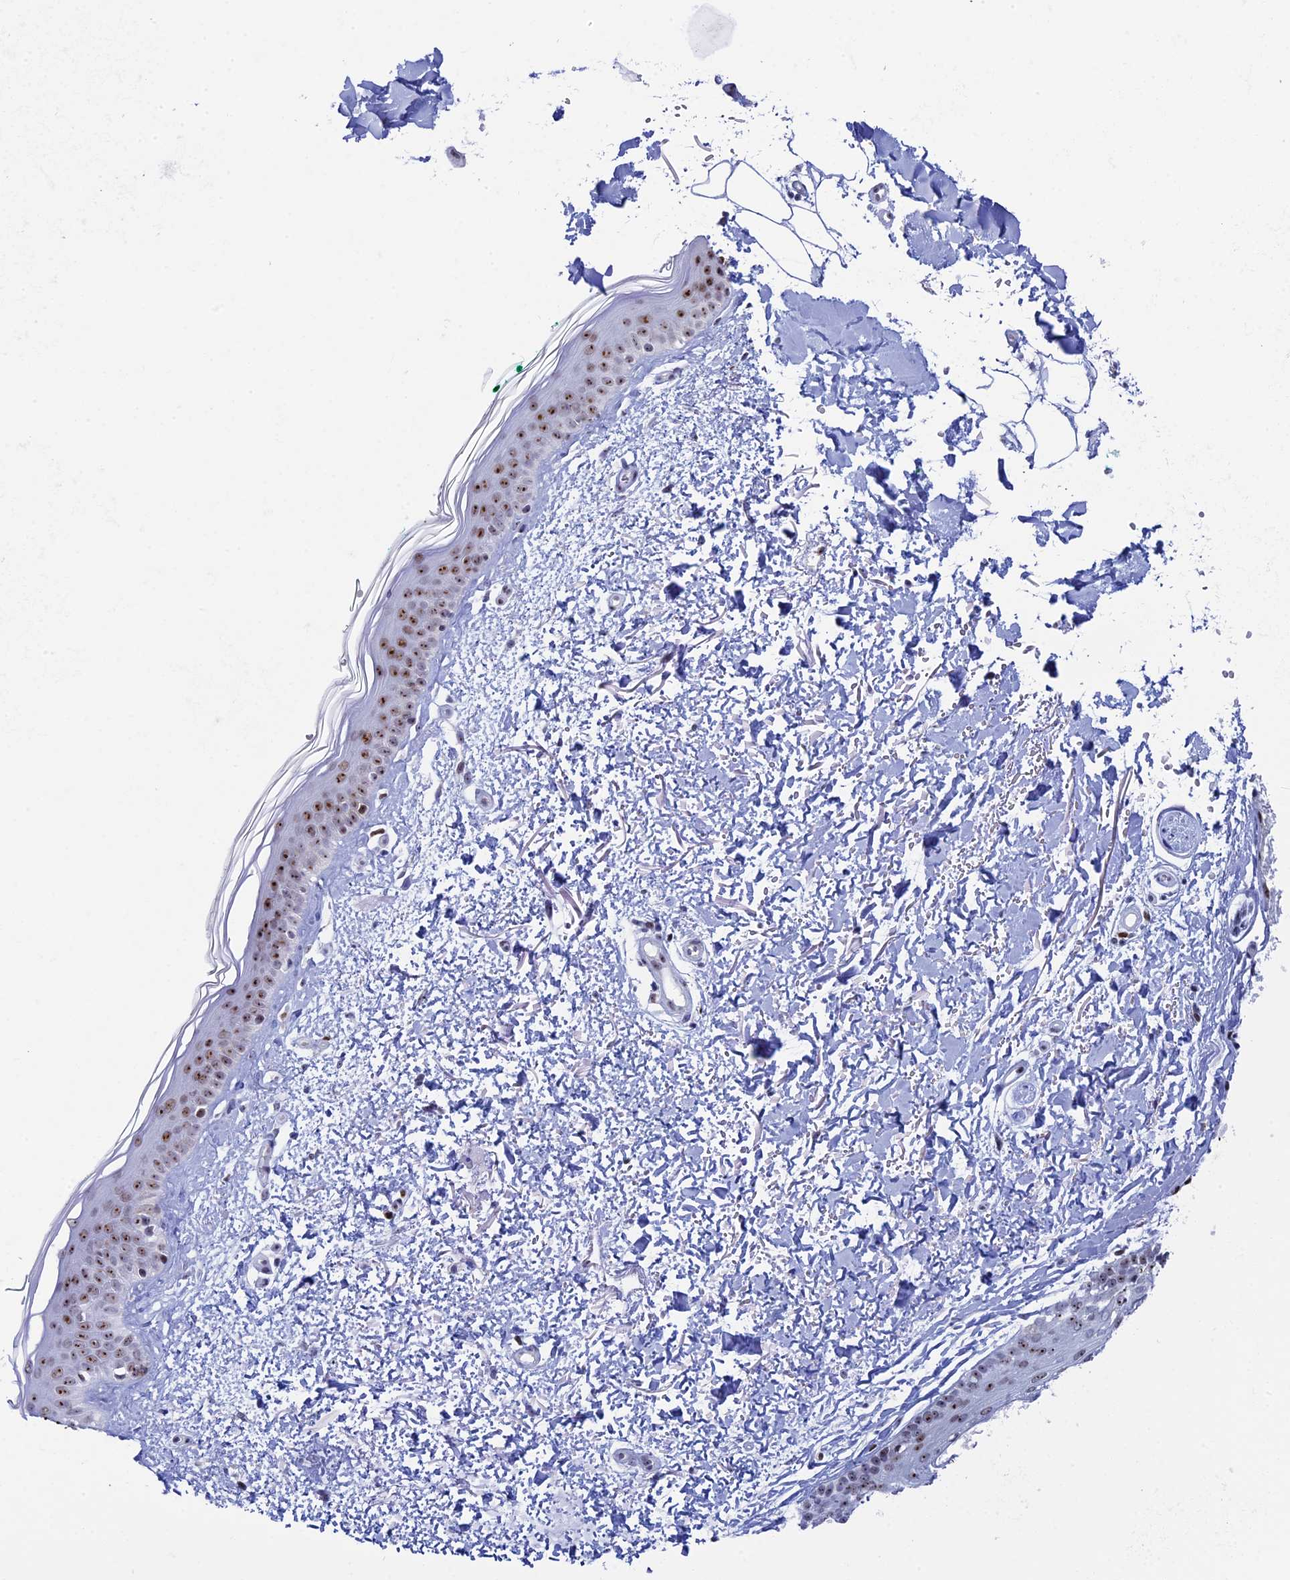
{"staining": {"intensity": "negative", "quantity": "none", "location": "none"}, "tissue": "skin", "cell_type": "Fibroblasts", "image_type": "normal", "snomed": [{"axis": "morphology", "description": "Normal tissue, NOS"}, {"axis": "topography", "description": "Skin"}], "caption": "The histopathology image shows no significant expression in fibroblasts of skin. (DAB (3,3'-diaminobenzidine) immunohistochemistry (IHC) with hematoxylin counter stain).", "gene": "CCDC86", "patient": {"sex": "male", "age": 66}}